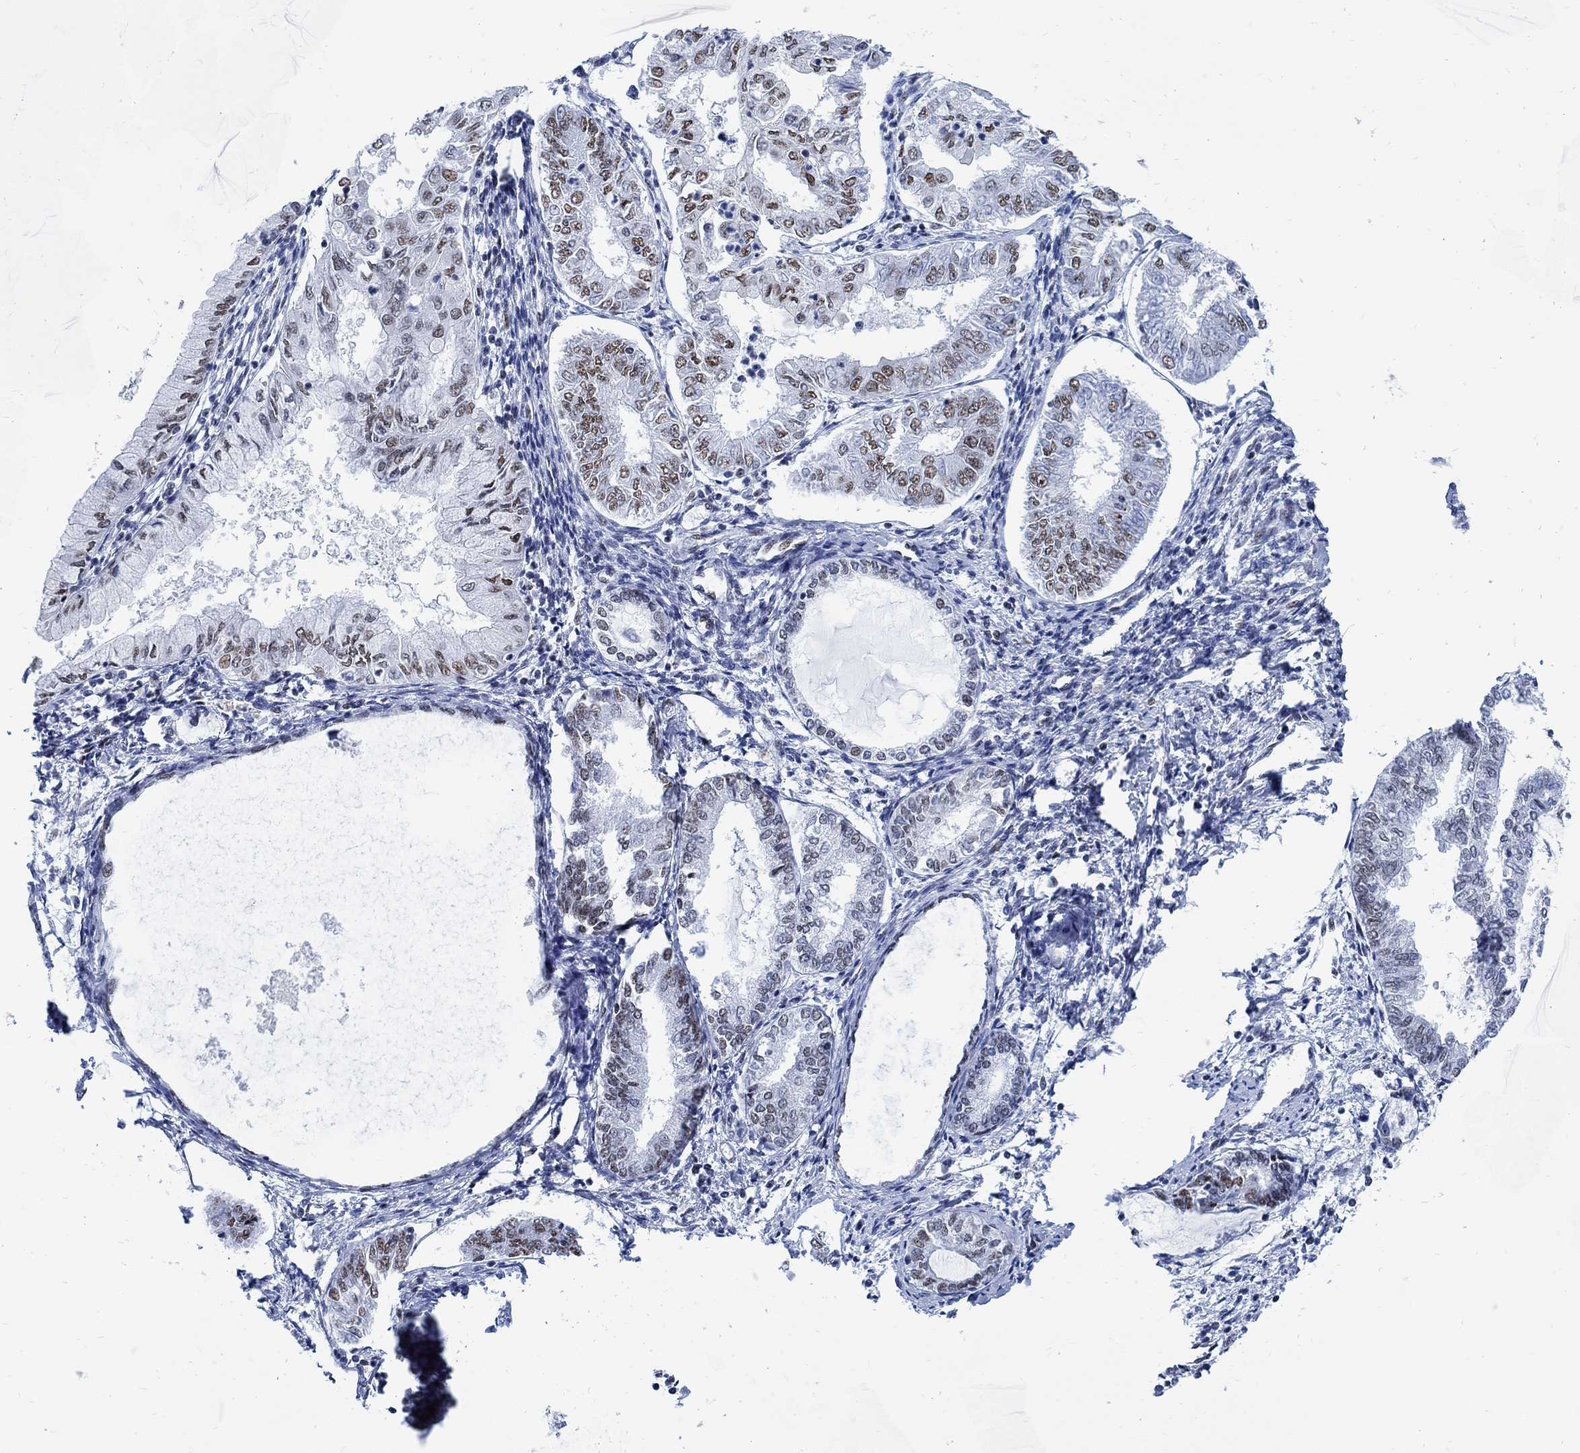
{"staining": {"intensity": "moderate", "quantity": "<25%", "location": "nuclear"}, "tissue": "endometrial cancer", "cell_type": "Tumor cells", "image_type": "cancer", "snomed": [{"axis": "morphology", "description": "Adenocarcinoma, NOS"}, {"axis": "topography", "description": "Endometrium"}], "caption": "Endometrial adenocarcinoma tissue shows moderate nuclear expression in approximately <25% of tumor cells", "gene": "DLK1", "patient": {"sex": "female", "age": 68}}